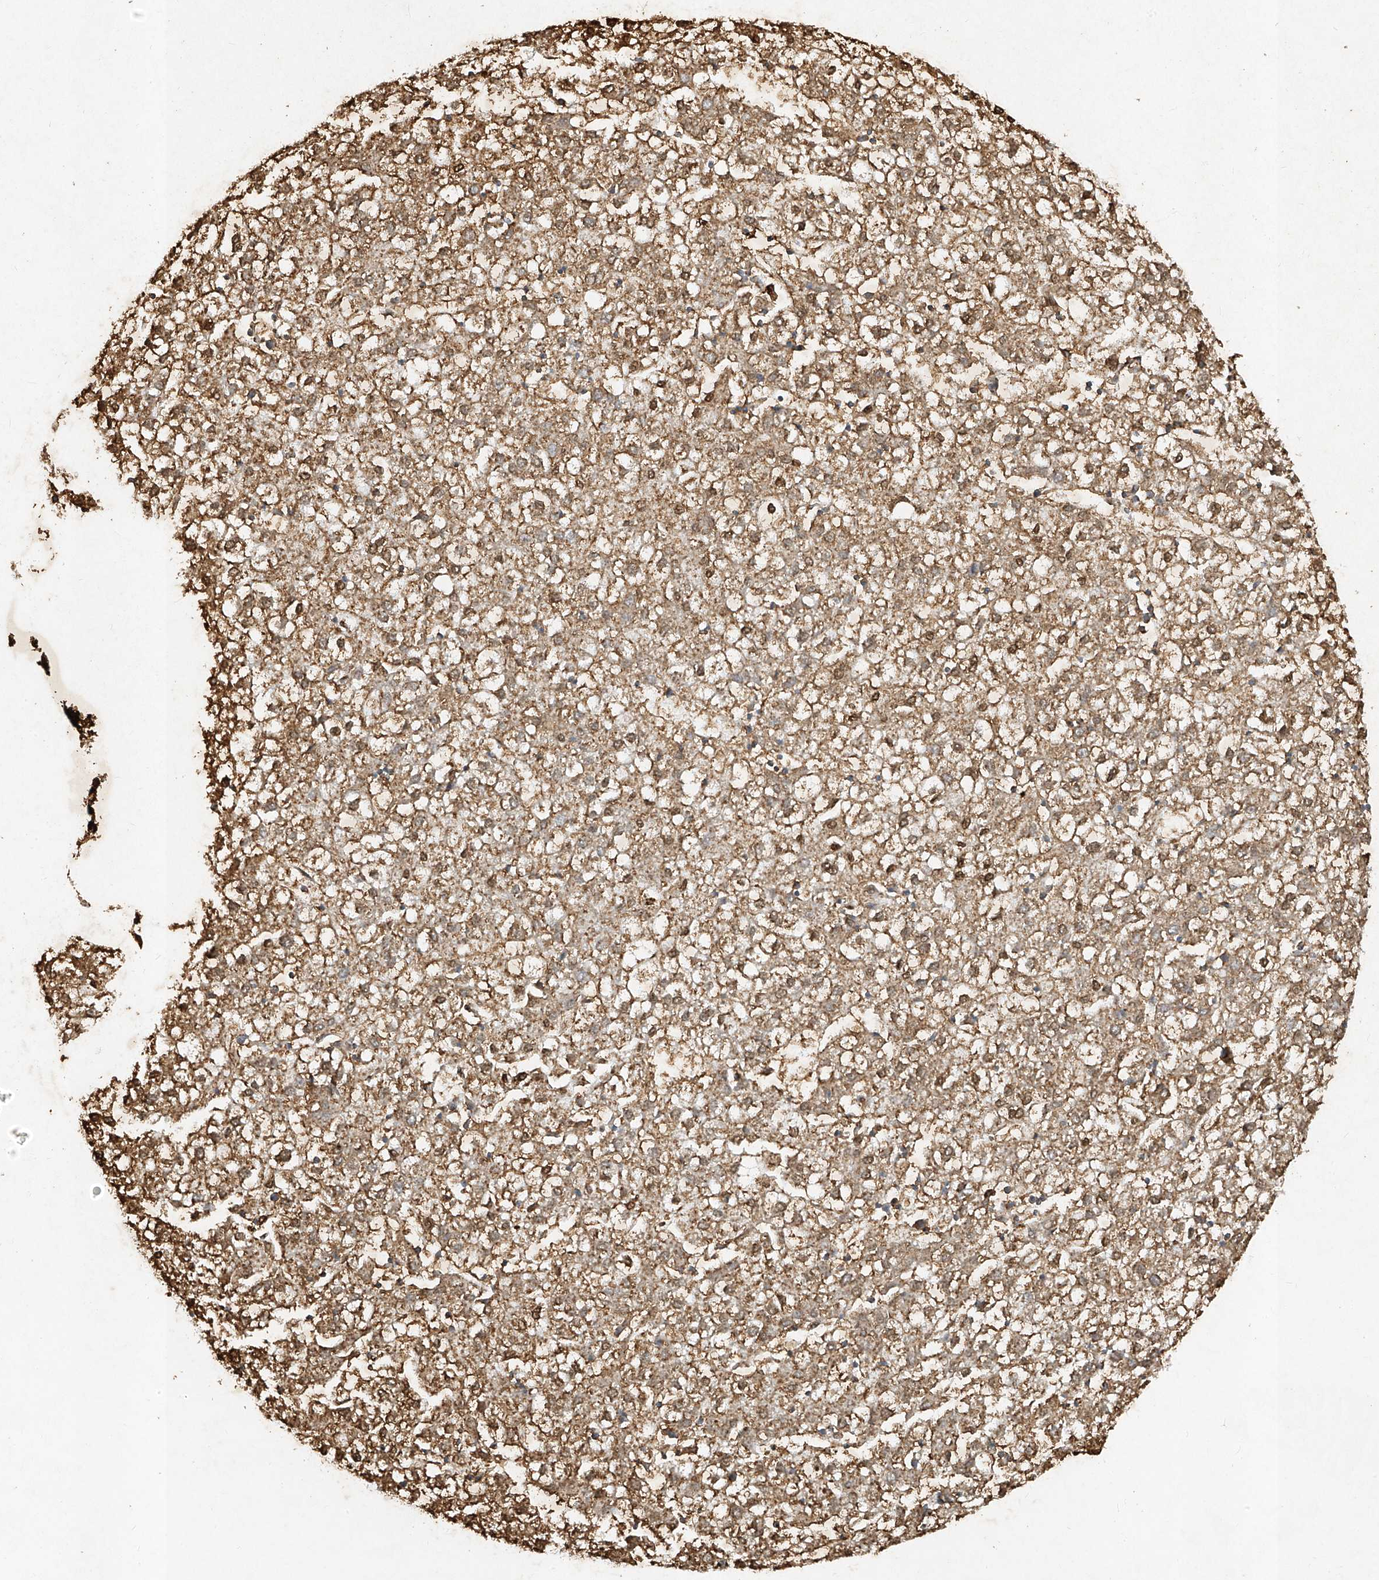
{"staining": {"intensity": "moderate", "quantity": ">75%", "location": "cytoplasmic/membranous,nuclear"}, "tissue": "liver cancer", "cell_type": "Tumor cells", "image_type": "cancer", "snomed": [{"axis": "morphology", "description": "Carcinoma, Hepatocellular, NOS"}, {"axis": "topography", "description": "Liver"}], "caption": "Moderate cytoplasmic/membranous and nuclear protein staining is identified in about >75% of tumor cells in liver cancer. The protein is stained brown, and the nuclei are stained in blue (DAB IHC with brightfield microscopy, high magnification).", "gene": "ATRIP", "patient": {"sex": "male", "age": 72}}